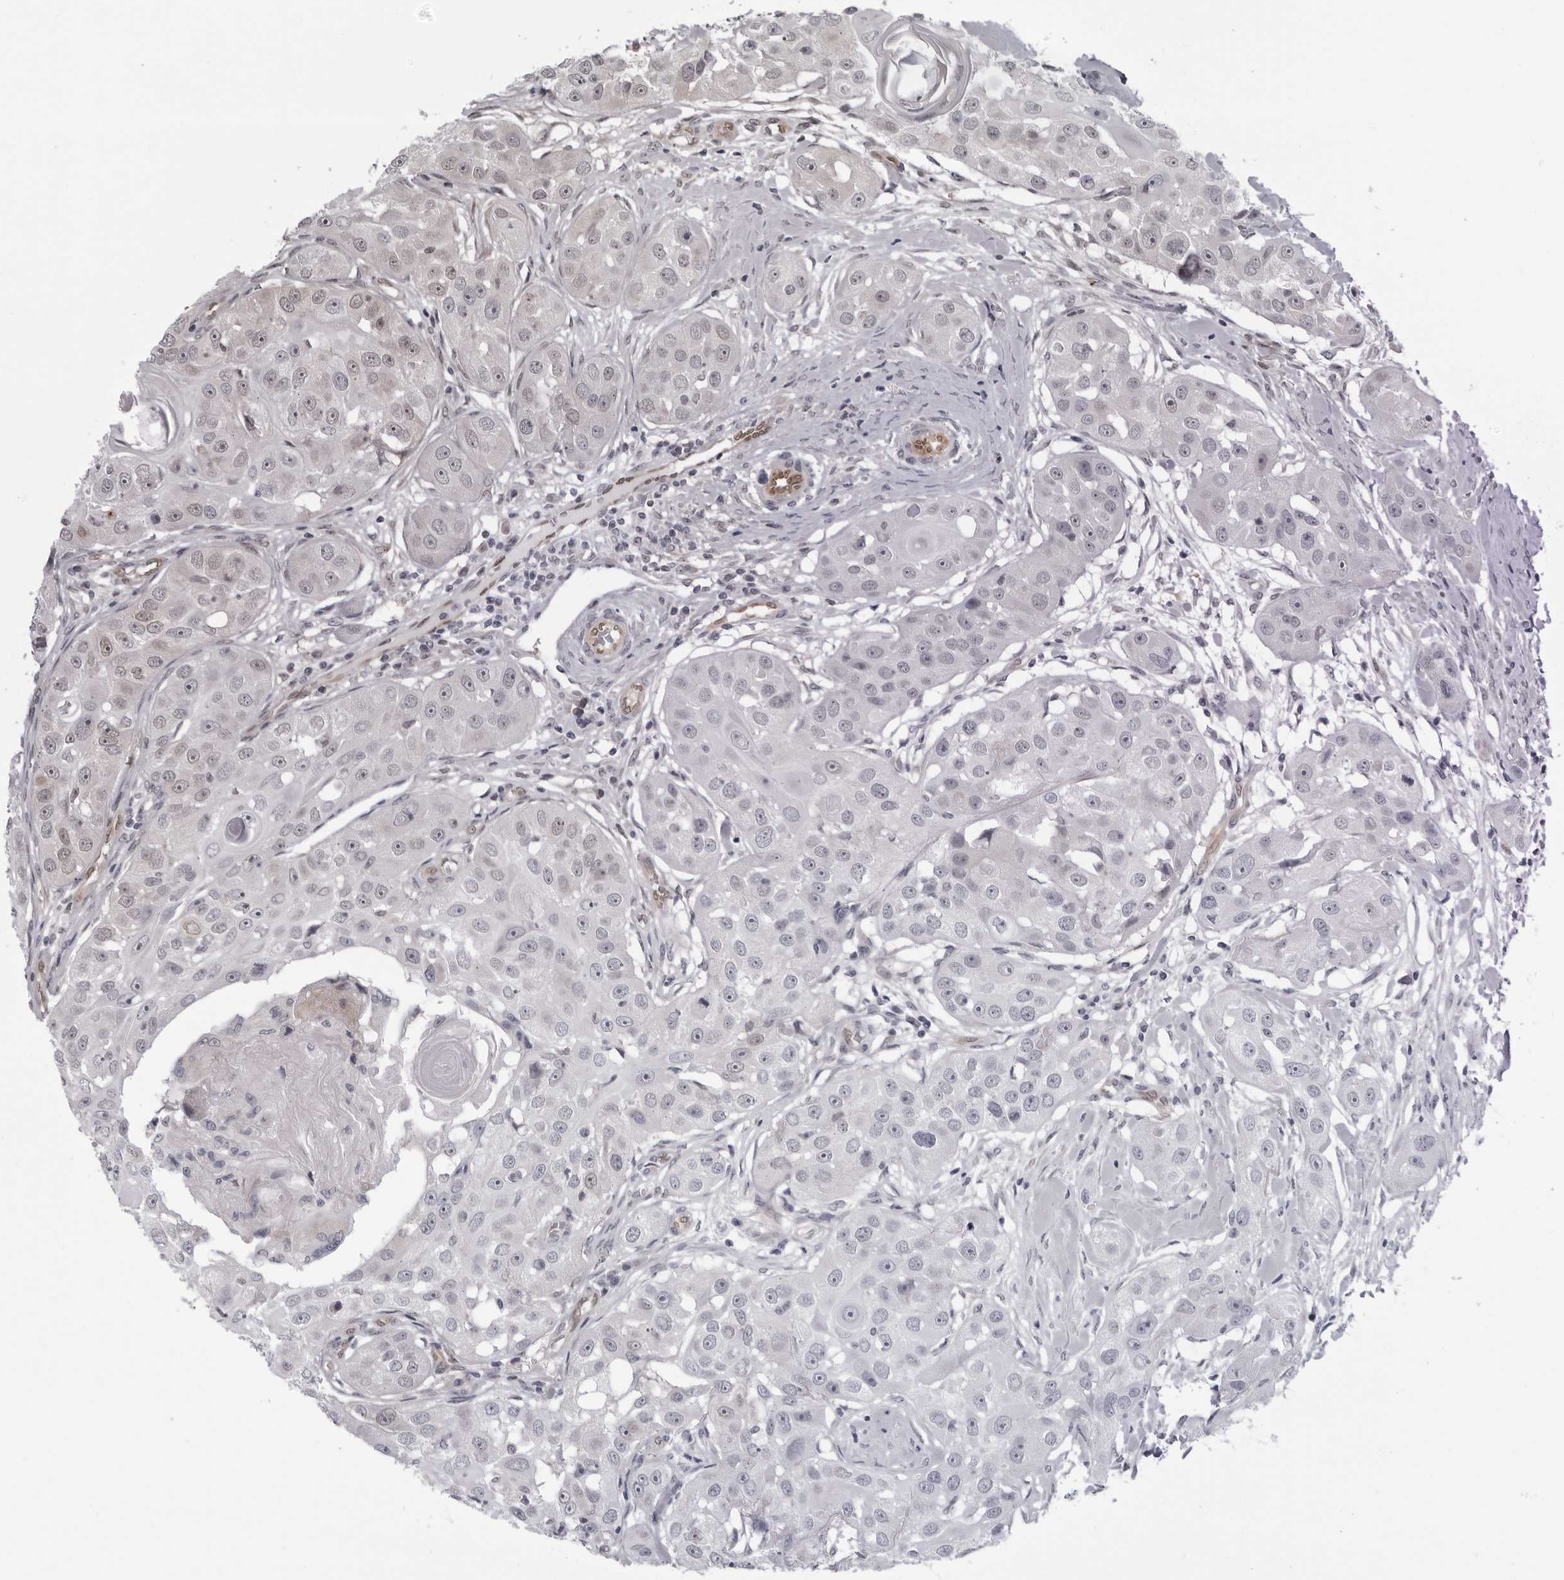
{"staining": {"intensity": "negative", "quantity": "none", "location": "none"}, "tissue": "head and neck cancer", "cell_type": "Tumor cells", "image_type": "cancer", "snomed": [{"axis": "morphology", "description": "Normal tissue, NOS"}, {"axis": "morphology", "description": "Squamous cell carcinoma, NOS"}, {"axis": "topography", "description": "Skeletal muscle"}, {"axis": "topography", "description": "Head-Neck"}], "caption": "Protein analysis of head and neck cancer exhibits no significant staining in tumor cells.", "gene": "MAPK12", "patient": {"sex": "male", "age": 51}}